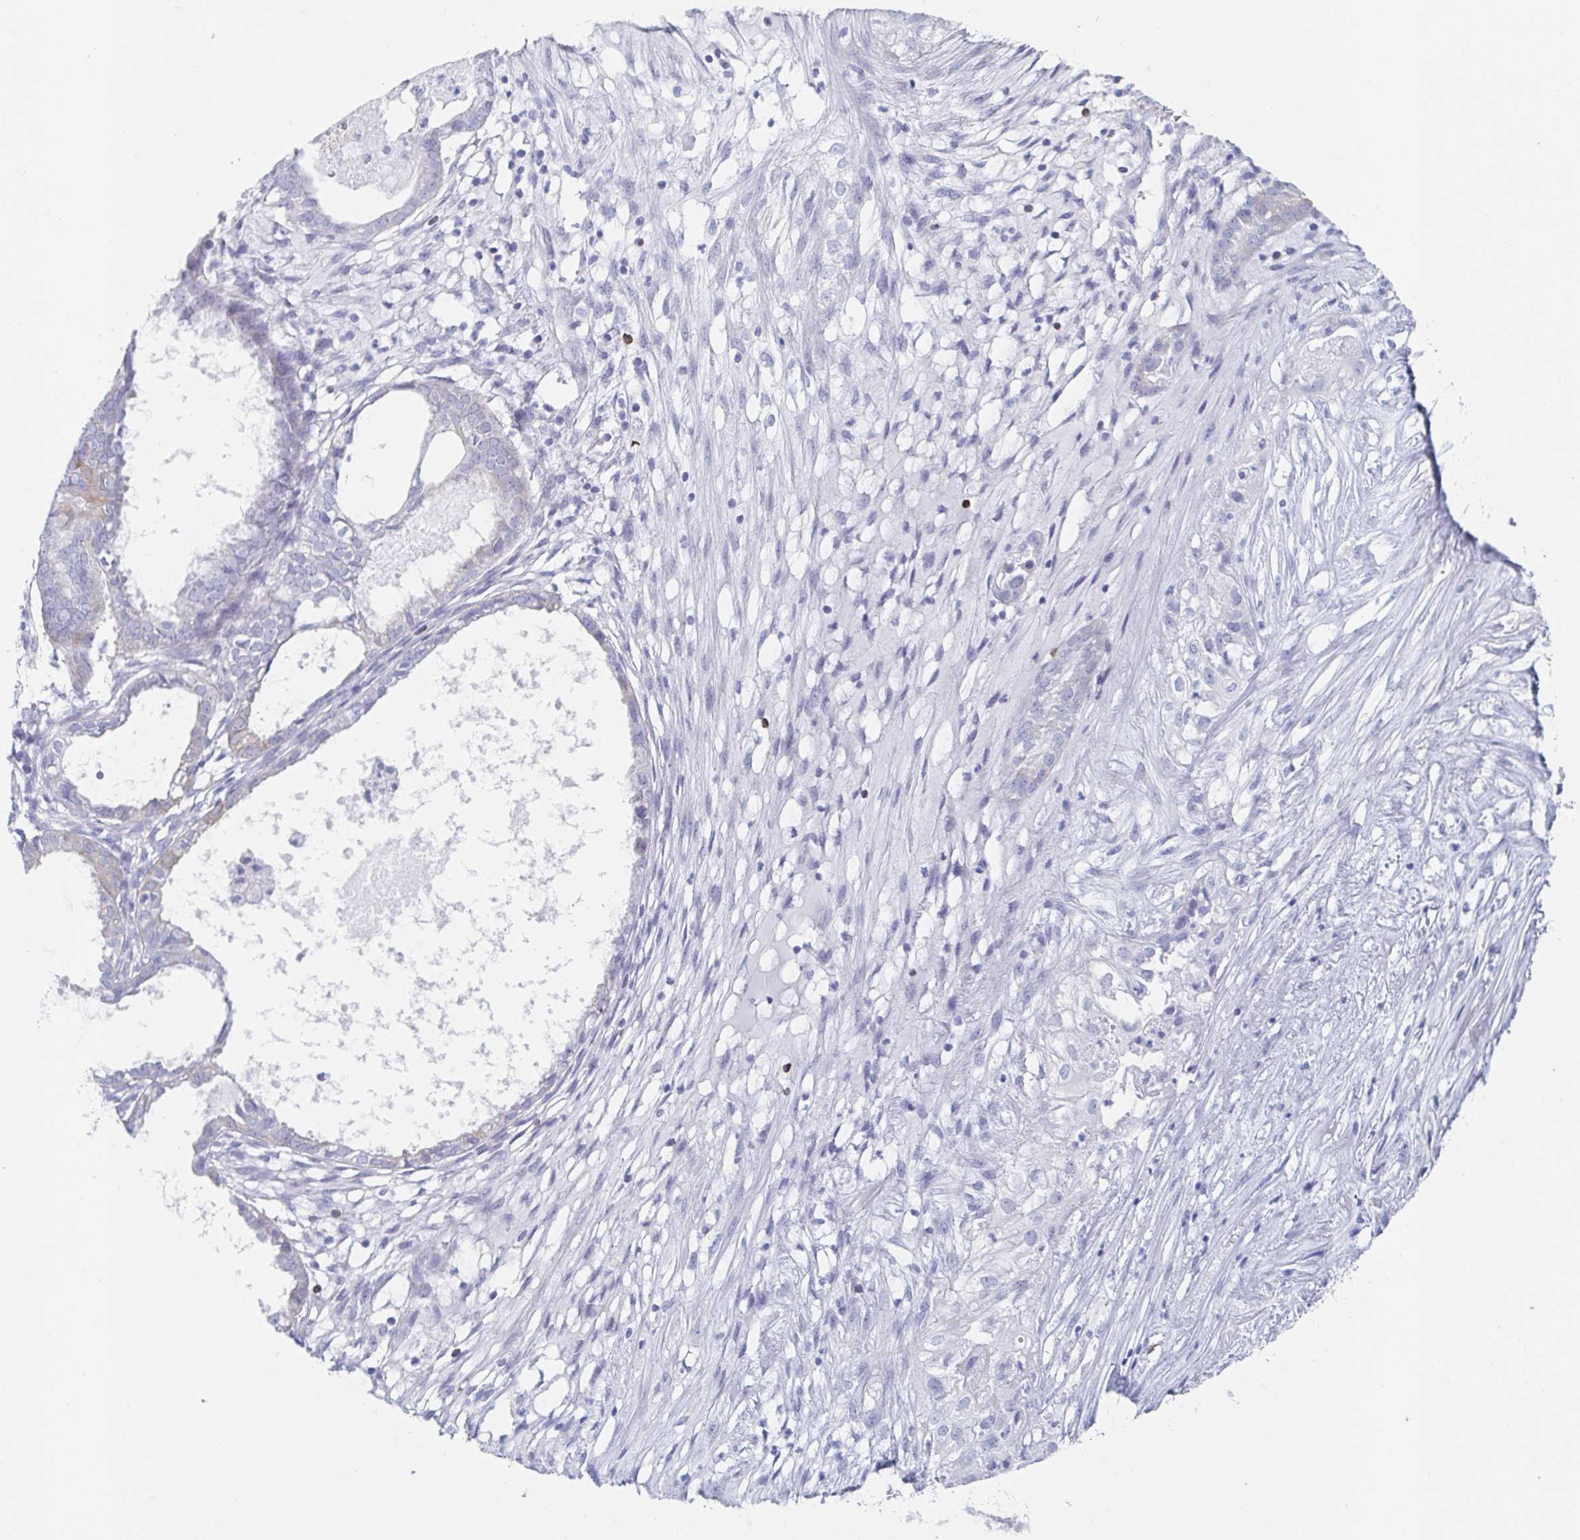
{"staining": {"intensity": "weak", "quantity": "<25%", "location": "cytoplasmic/membranous"}, "tissue": "ovarian cancer", "cell_type": "Tumor cells", "image_type": "cancer", "snomed": [{"axis": "morphology", "description": "Carcinoma, endometroid"}, {"axis": "topography", "description": "Ovary"}], "caption": "A high-resolution histopathology image shows immunohistochemistry (IHC) staining of endometroid carcinoma (ovarian), which exhibits no significant staining in tumor cells. The staining was performed using DAB (3,3'-diaminobenzidine) to visualize the protein expression in brown, while the nuclei were stained in blue with hematoxylin (Magnification: 20x).", "gene": "PACSIN1", "patient": {"sex": "female", "age": 64}}